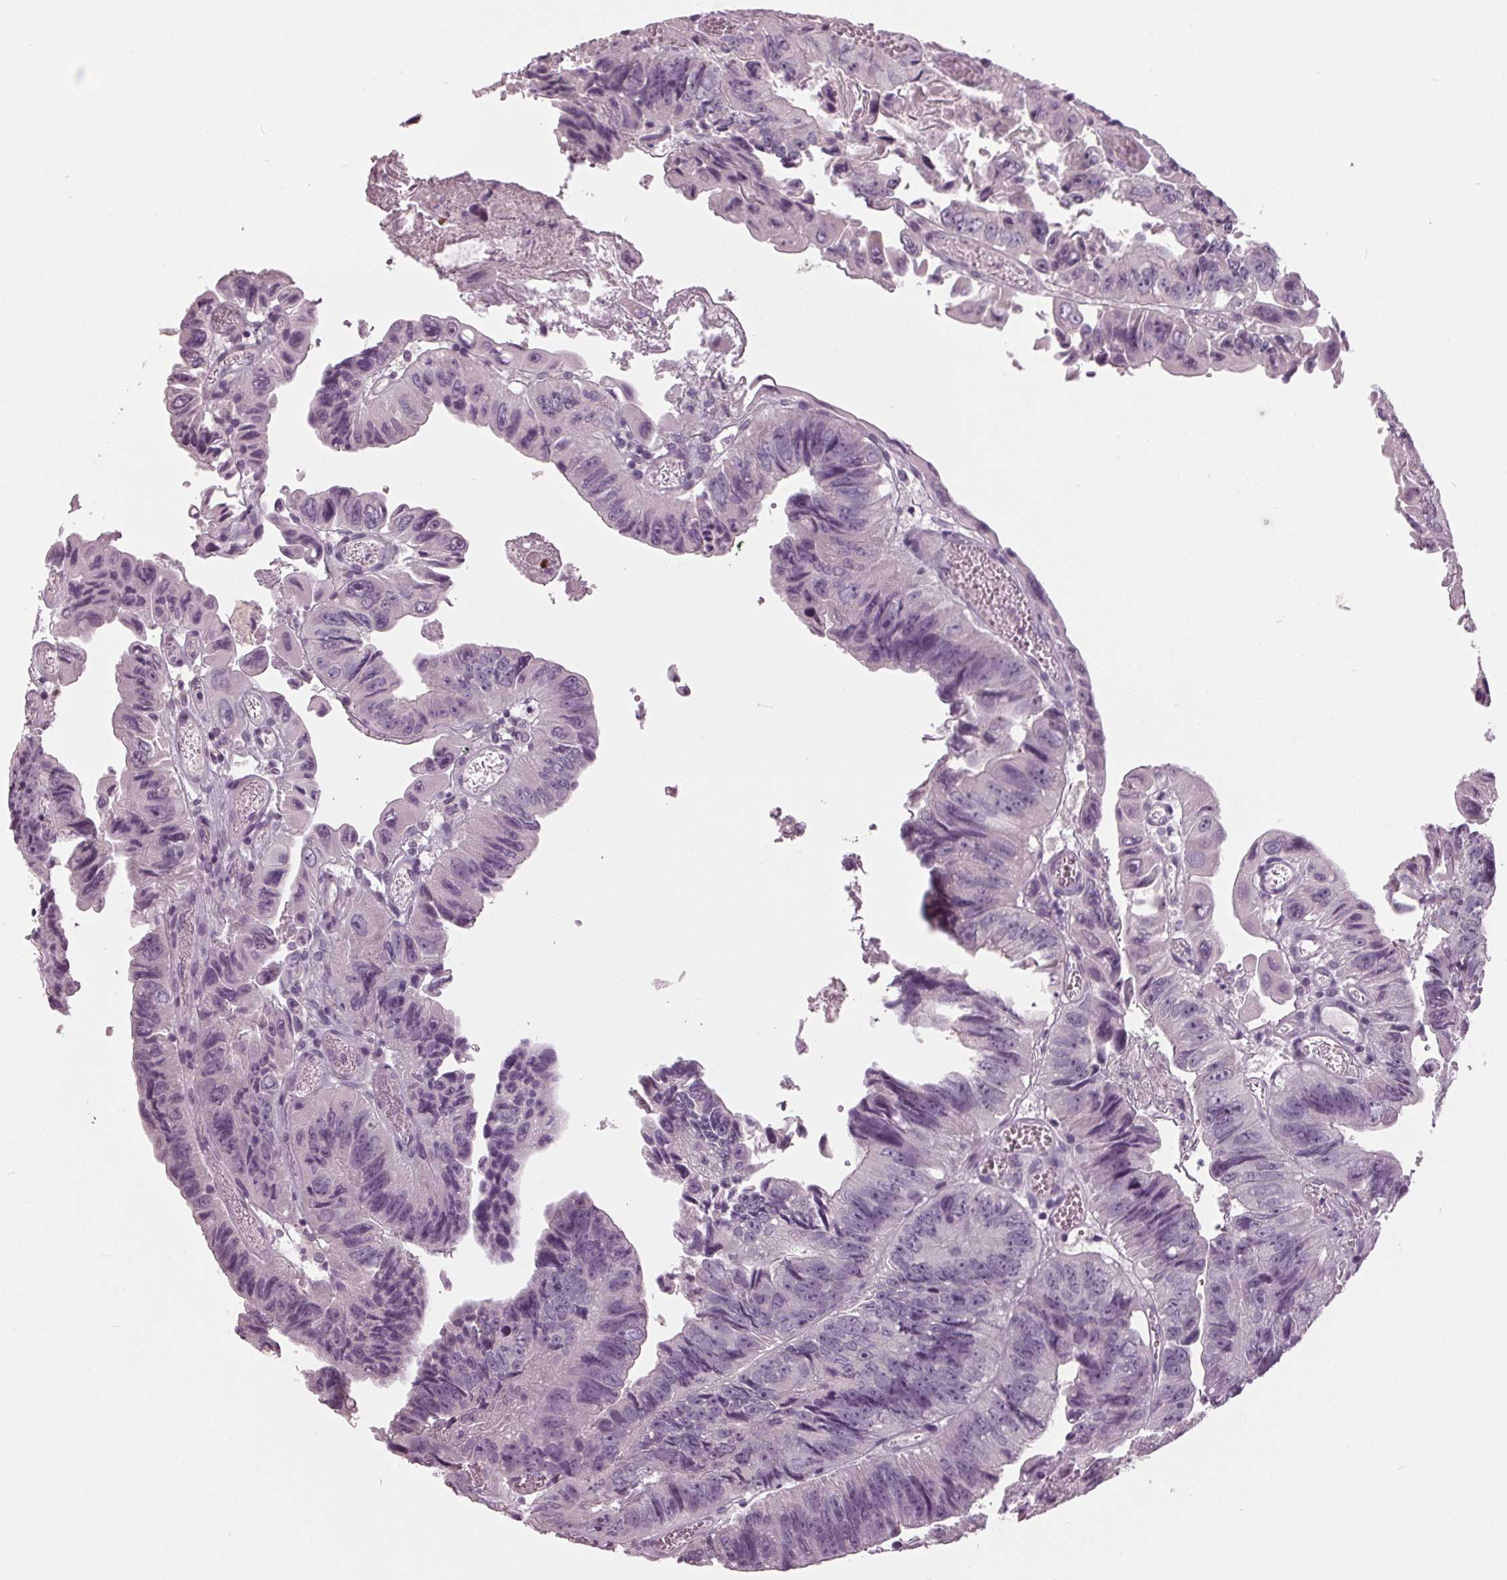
{"staining": {"intensity": "negative", "quantity": "none", "location": "none"}, "tissue": "colorectal cancer", "cell_type": "Tumor cells", "image_type": "cancer", "snomed": [{"axis": "morphology", "description": "Adenocarcinoma, NOS"}, {"axis": "topography", "description": "Colon"}], "caption": "A micrograph of colorectal adenocarcinoma stained for a protein demonstrates no brown staining in tumor cells.", "gene": "TNNC2", "patient": {"sex": "female", "age": 84}}